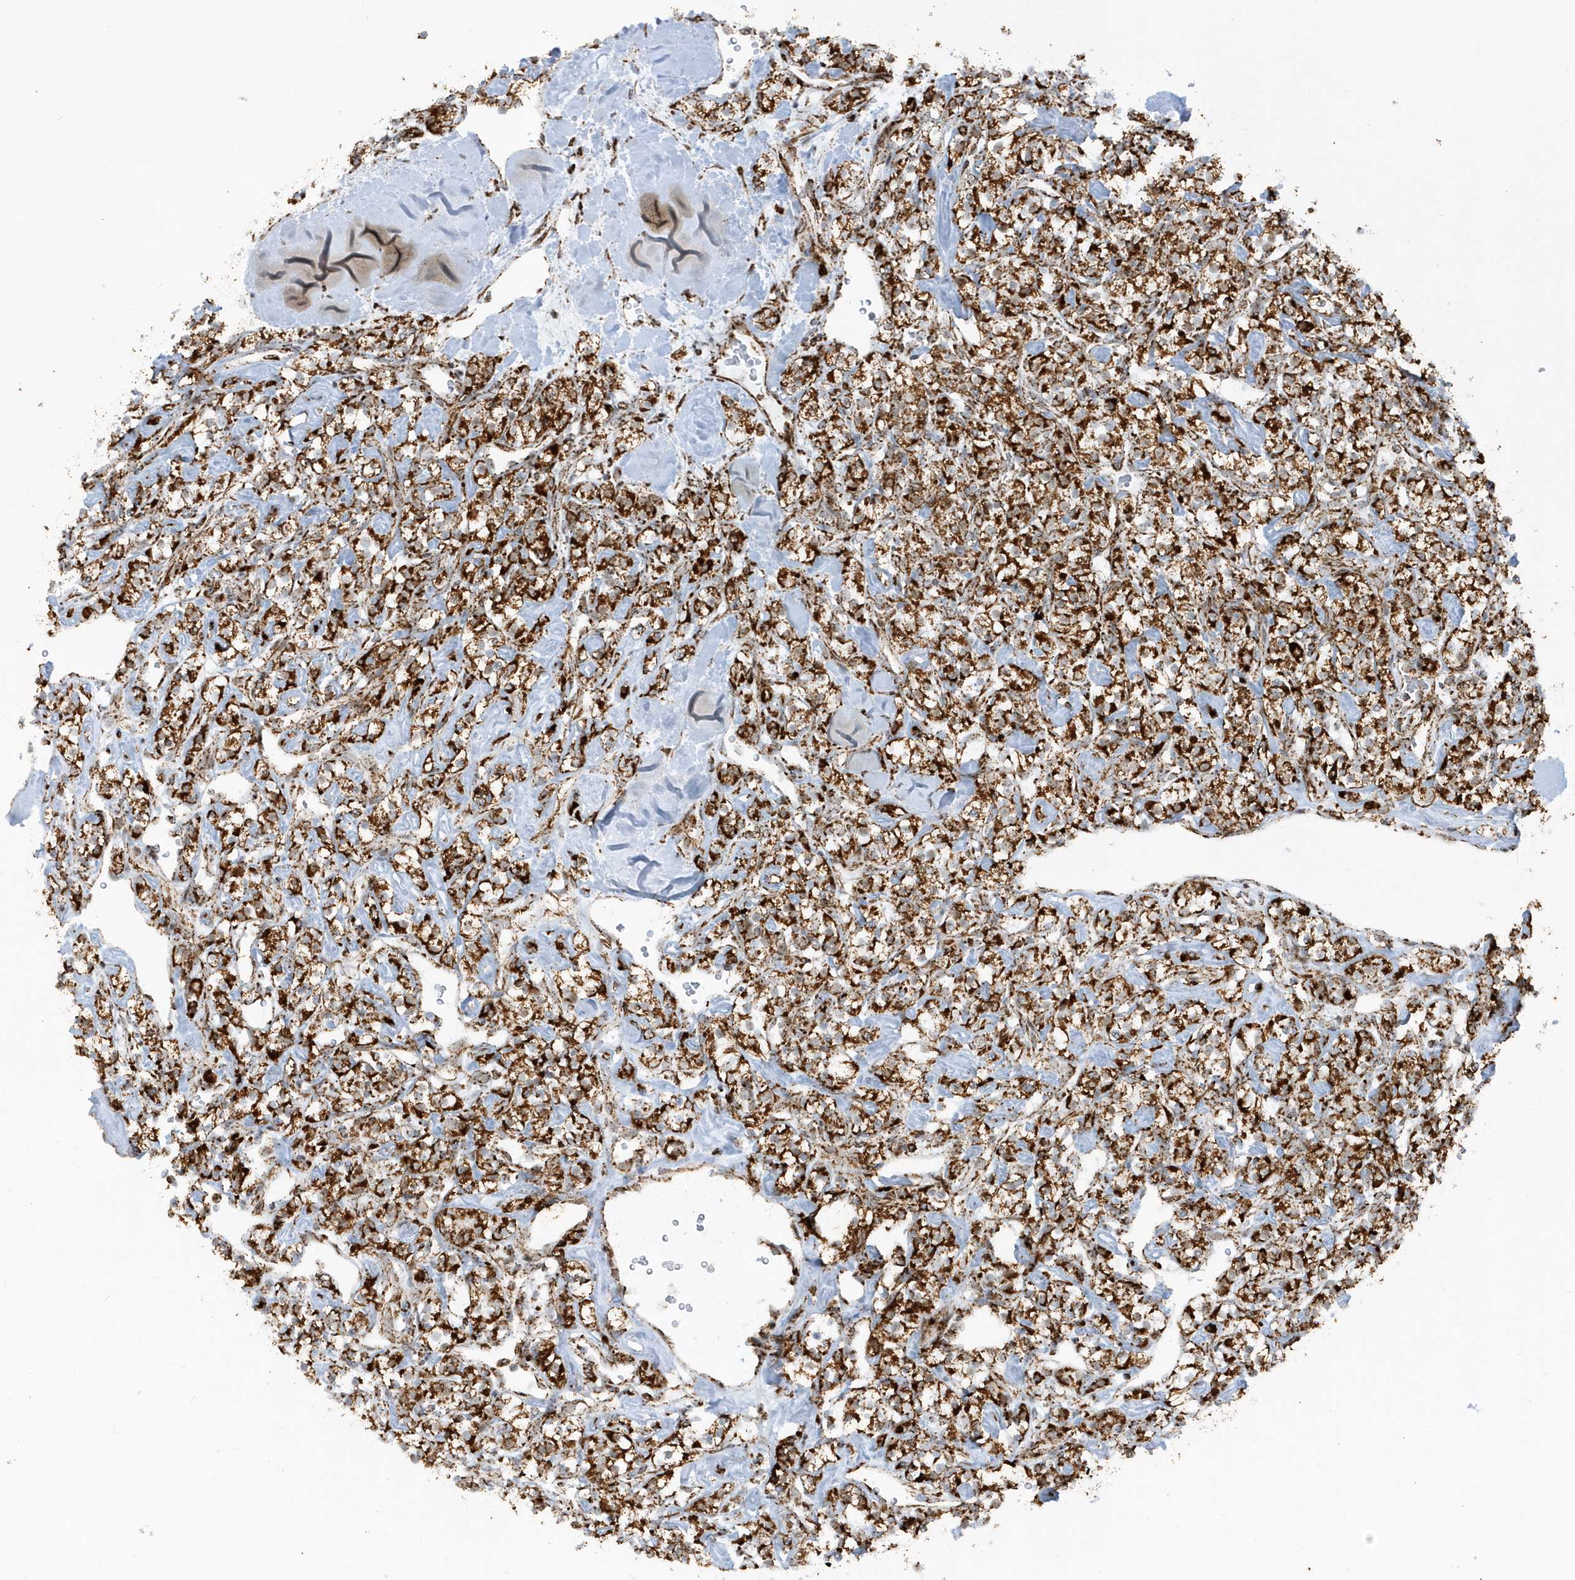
{"staining": {"intensity": "strong", "quantity": ">75%", "location": "cytoplasmic/membranous"}, "tissue": "renal cancer", "cell_type": "Tumor cells", "image_type": "cancer", "snomed": [{"axis": "morphology", "description": "Adenocarcinoma, NOS"}, {"axis": "topography", "description": "Kidney"}], "caption": "This is a micrograph of immunohistochemistry staining of renal cancer (adenocarcinoma), which shows strong expression in the cytoplasmic/membranous of tumor cells.", "gene": "CRY2", "patient": {"sex": "male", "age": 77}}